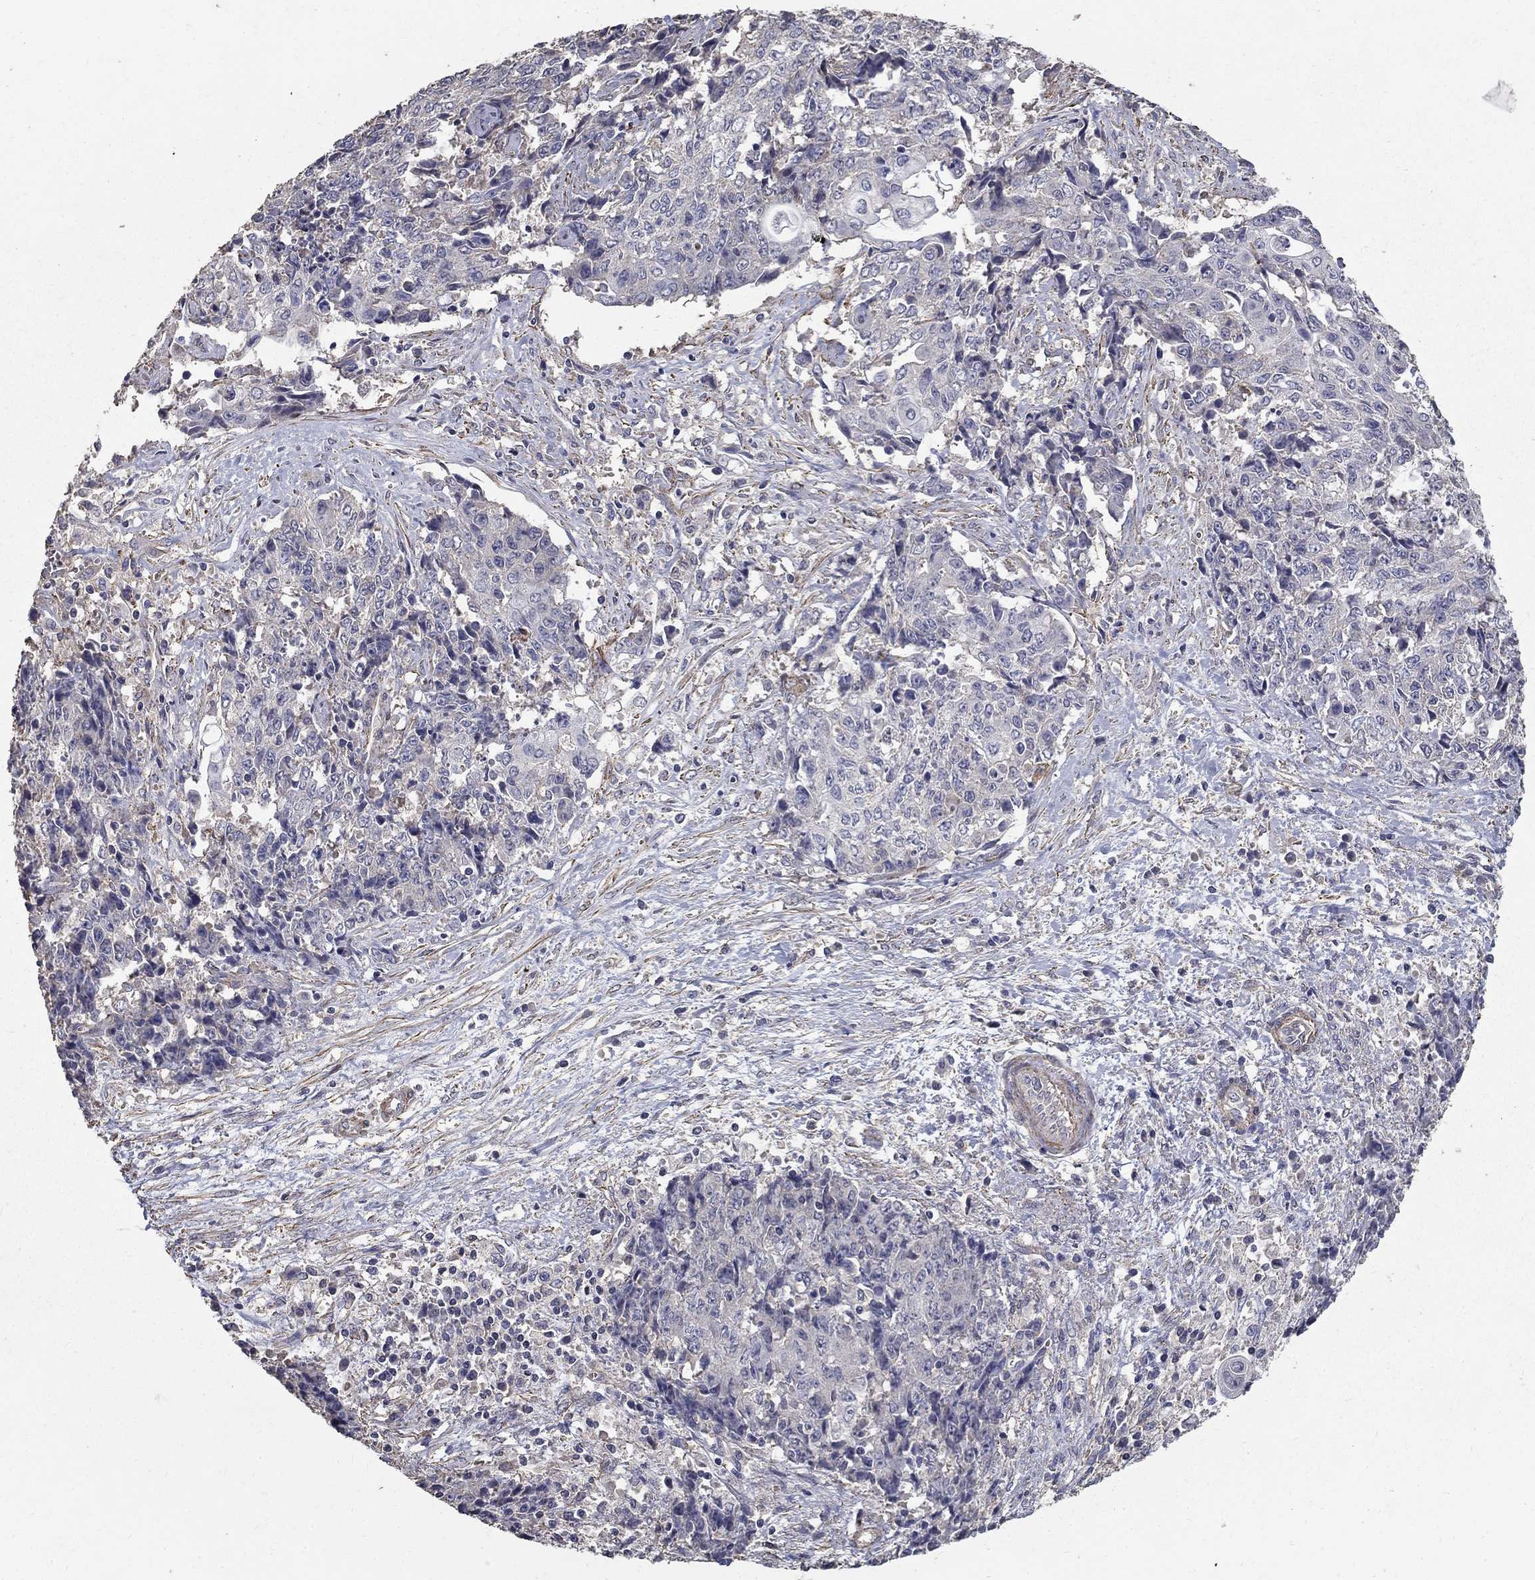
{"staining": {"intensity": "negative", "quantity": "none", "location": "none"}, "tissue": "ovarian cancer", "cell_type": "Tumor cells", "image_type": "cancer", "snomed": [{"axis": "morphology", "description": "Carcinoma, endometroid"}, {"axis": "topography", "description": "Ovary"}], "caption": "Tumor cells are negative for brown protein staining in endometroid carcinoma (ovarian).", "gene": "MPP2", "patient": {"sex": "female", "age": 42}}